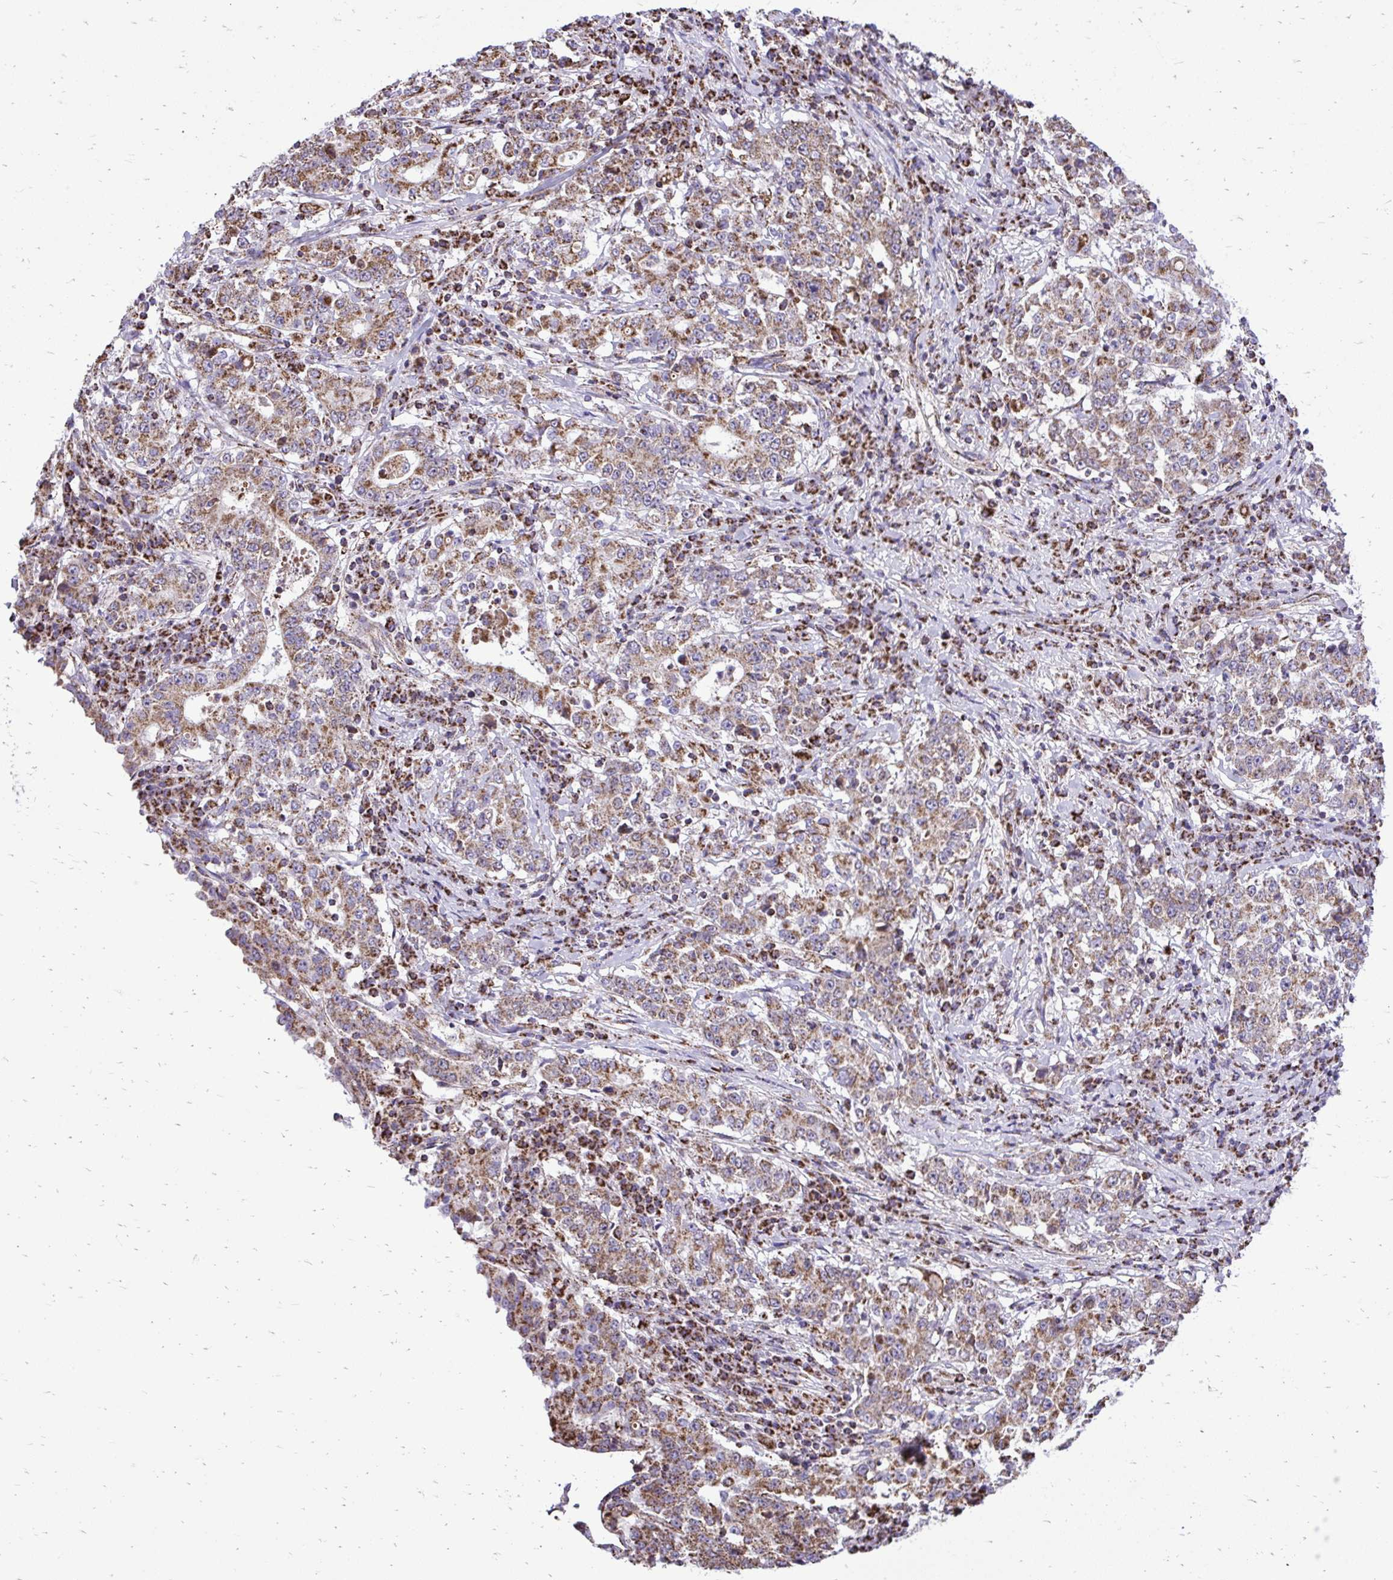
{"staining": {"intensity": "moderate", "quantity": ">75%", "location": "cytoplasmic/membranous"}, "tissue": "stomach cancer", "cell_type": "Tumor cells", "image_type": "cancer", "snomed": [{"axis": "morphology", "description": "Adenocarcinoma, NOS"}, {"axis": "topography", "description": "Stomach"}], "caption": "DAB immunohistochemical staining of stomach cancer (adenocarcinoma) demonstrates moderate cytoplasmic/membranous protein positivity in about >75% of tumor cells.", "gene": "UBE2C", "patient": {"sex": "male", "age": 59}}